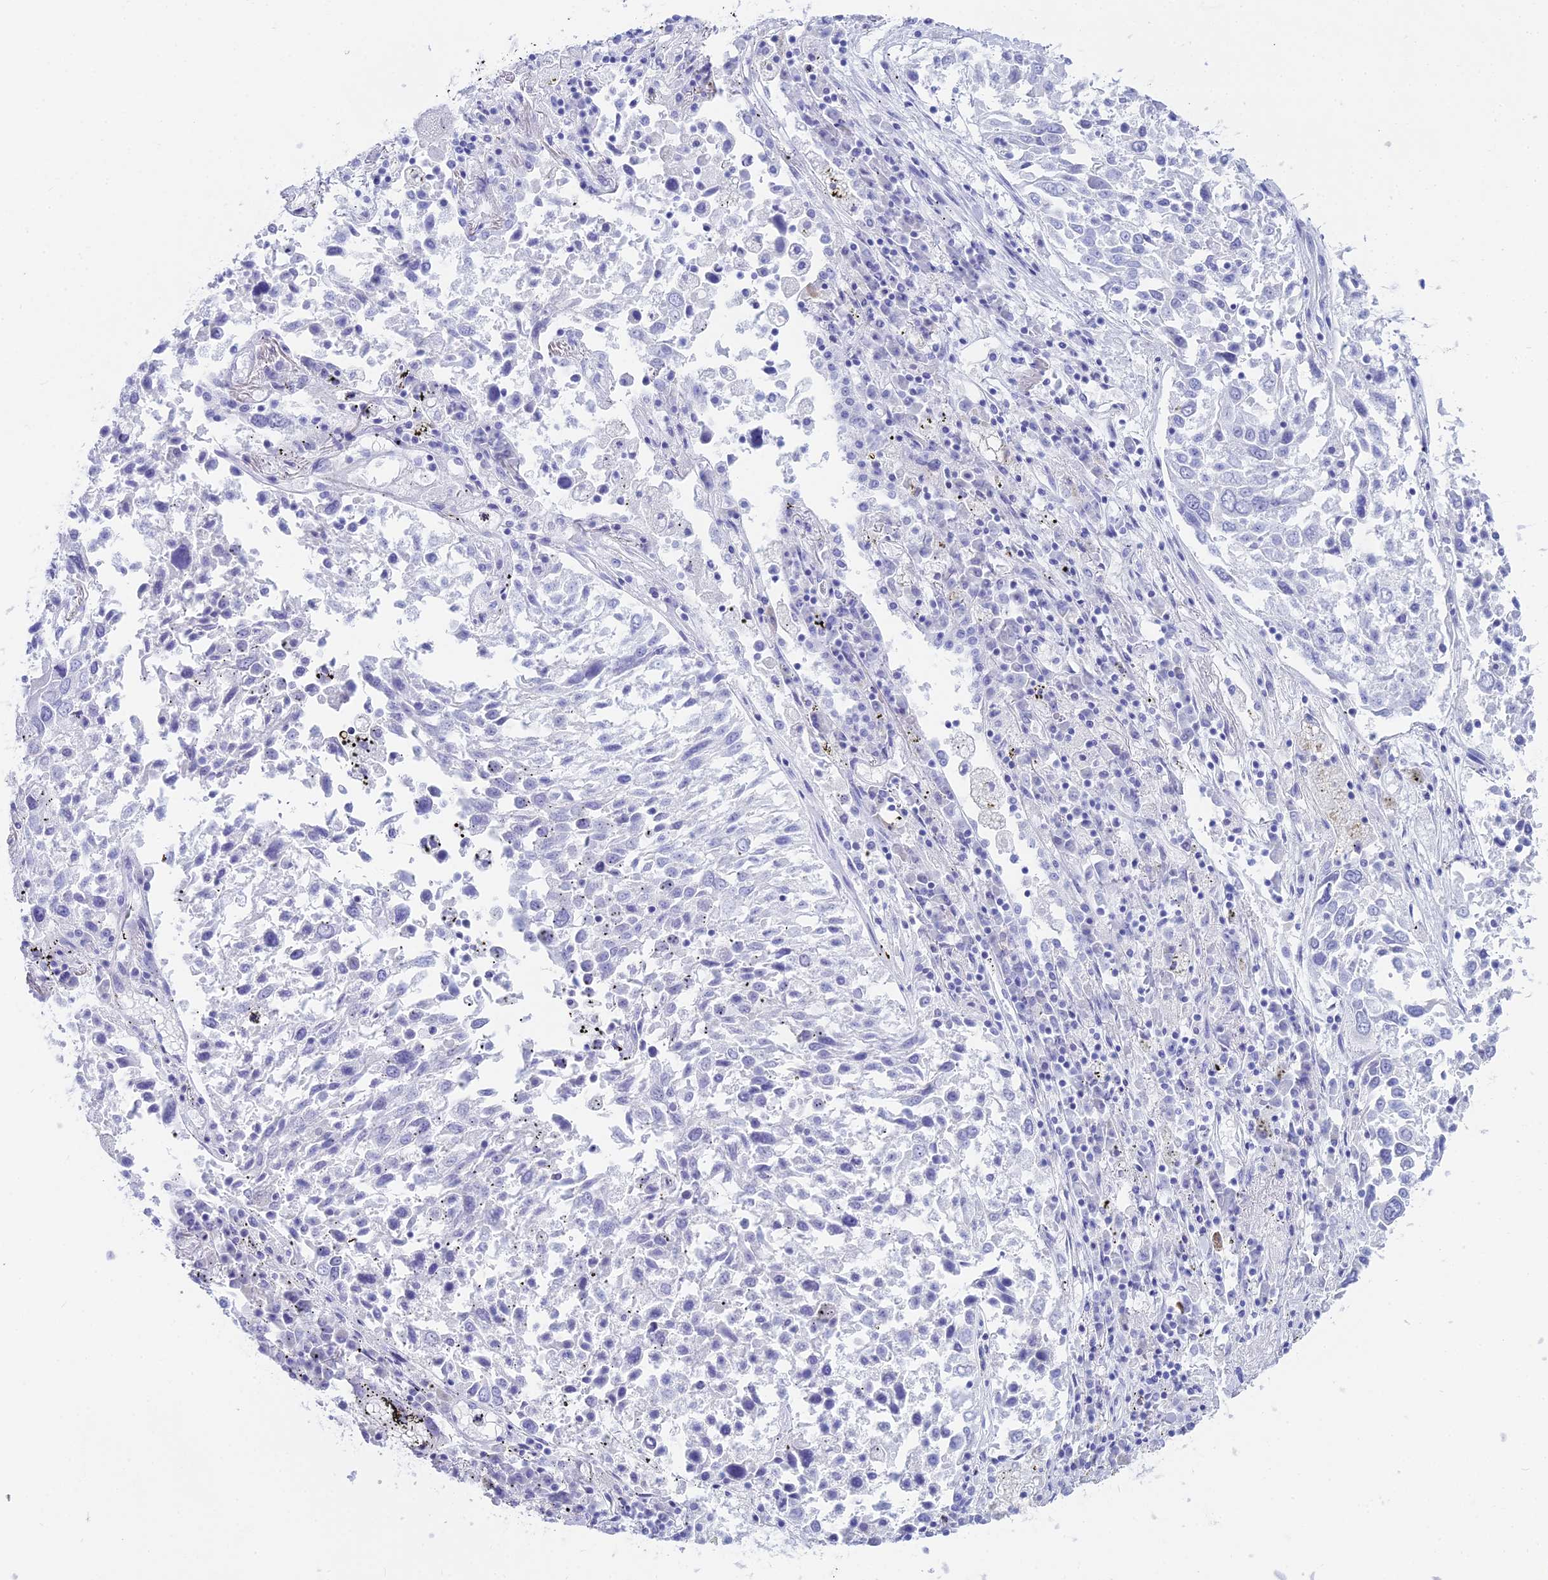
{"staining": {"intensity": "negative", "quantity": "none", "location": "none"}, "tissue": "lung cancer", "cell_type": "Tumor cells", "image_type": "cancer", "snomed": [{"axis": "morphology", "description": "Squamous cell carcinoma, NOS"}, {"axis": "topography", "description": "Lung"}], "caption": "DAB (3,3'-diaminobenzidine) immunohistochemical staining of human squamous cell carcinoma (lung) exhibits no significant staining in tumor cells.", "gene": "CGB2", "patient": {"sex": "male", "age": 65}}